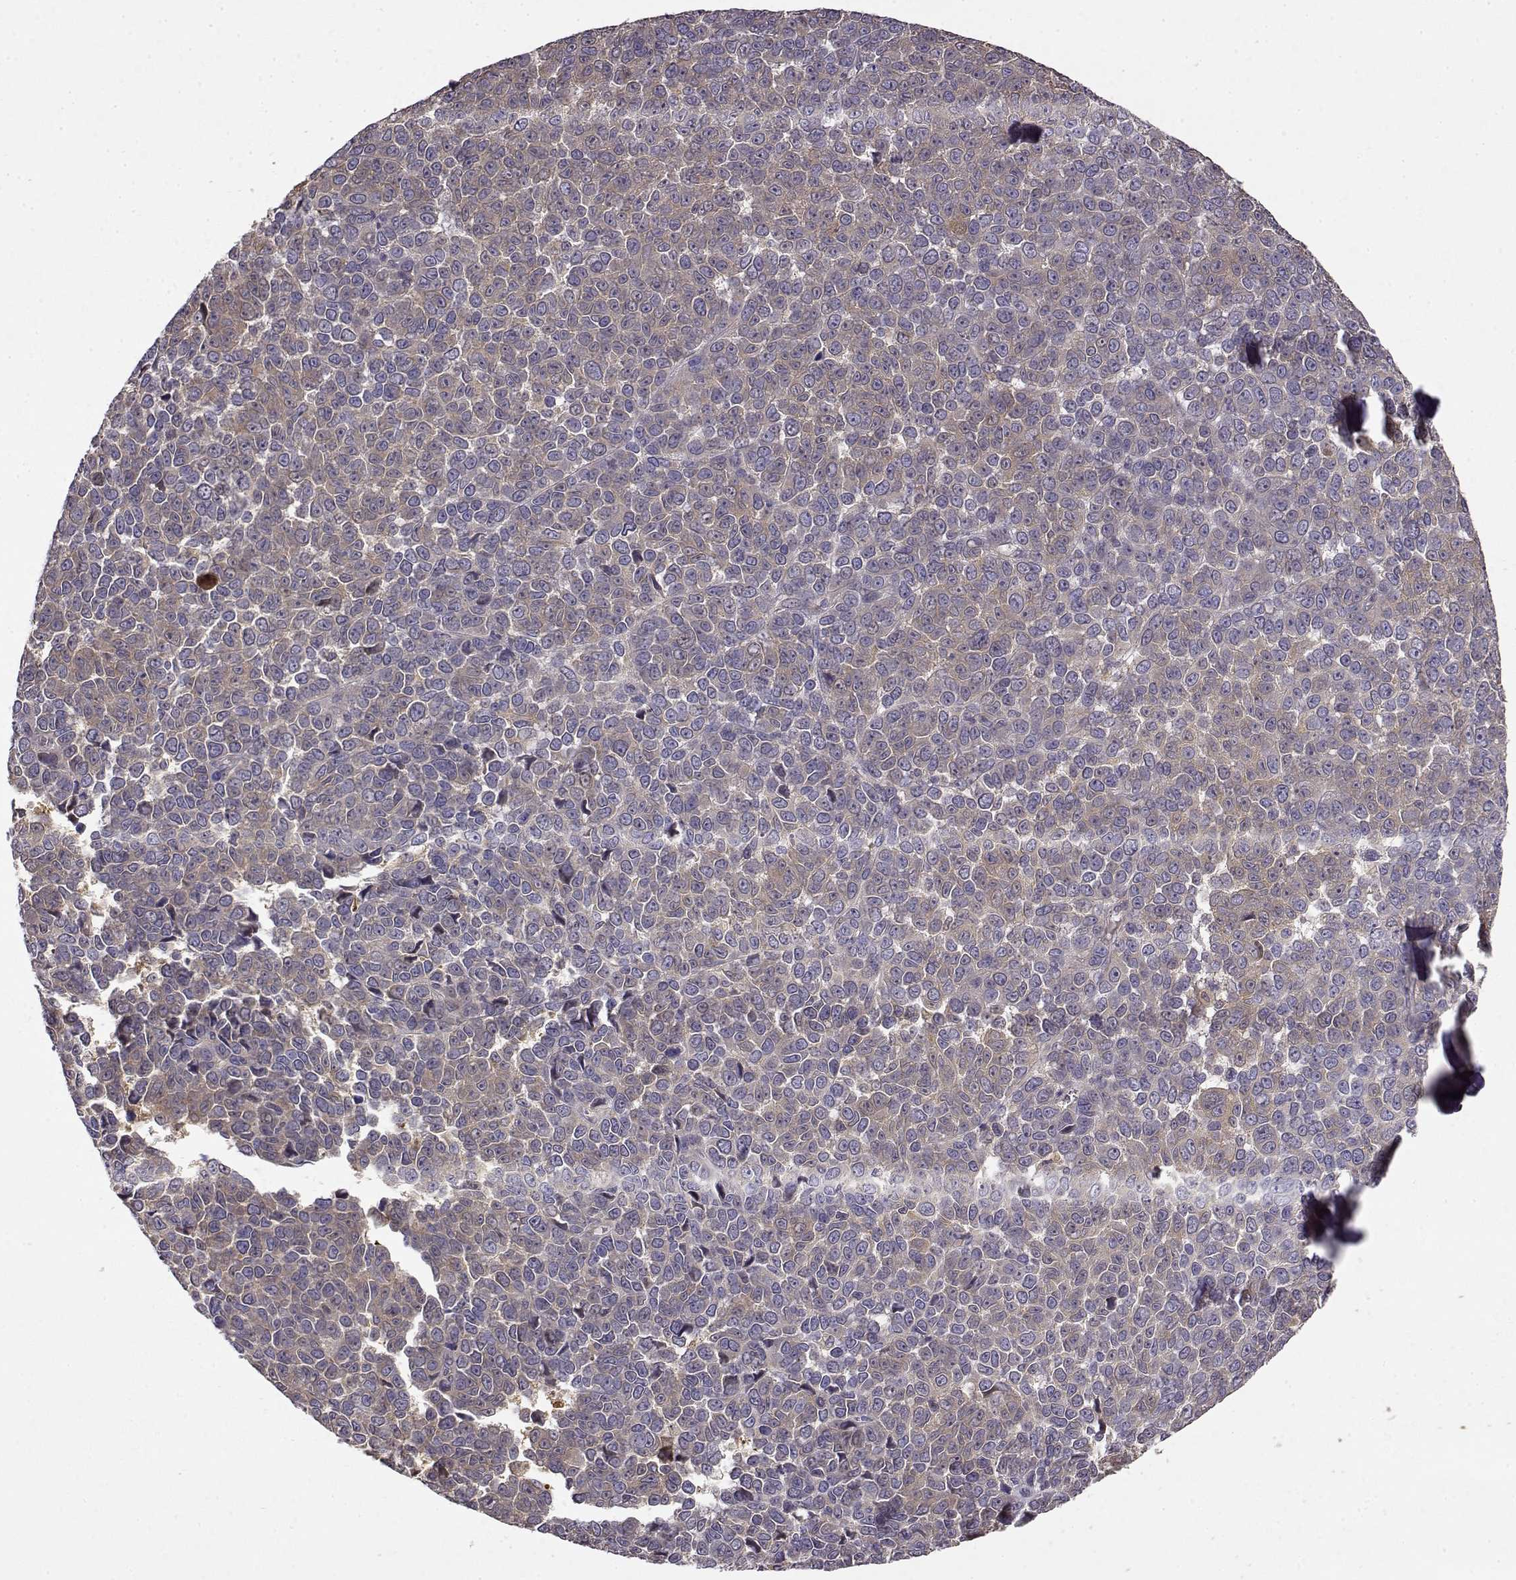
{"staining": {"intensity": "weak", "quantity": "<25%", "location": "cytoplasmic/membranous"}, "tissue": "melanoma", "cell_type": "Tumor cells", "image_type": "cancer", "snomed": [{"axis": "morphology", "description": "Malignant melanoma, NOS"}, {"axis": "topography", "description": "Skin"}], "caption": "An image of melanoma stained for a protein demonstrates no brown staining in tumor cells.", "gene": "CRIM1", "patient": {"sex": "female", "age": 95}}